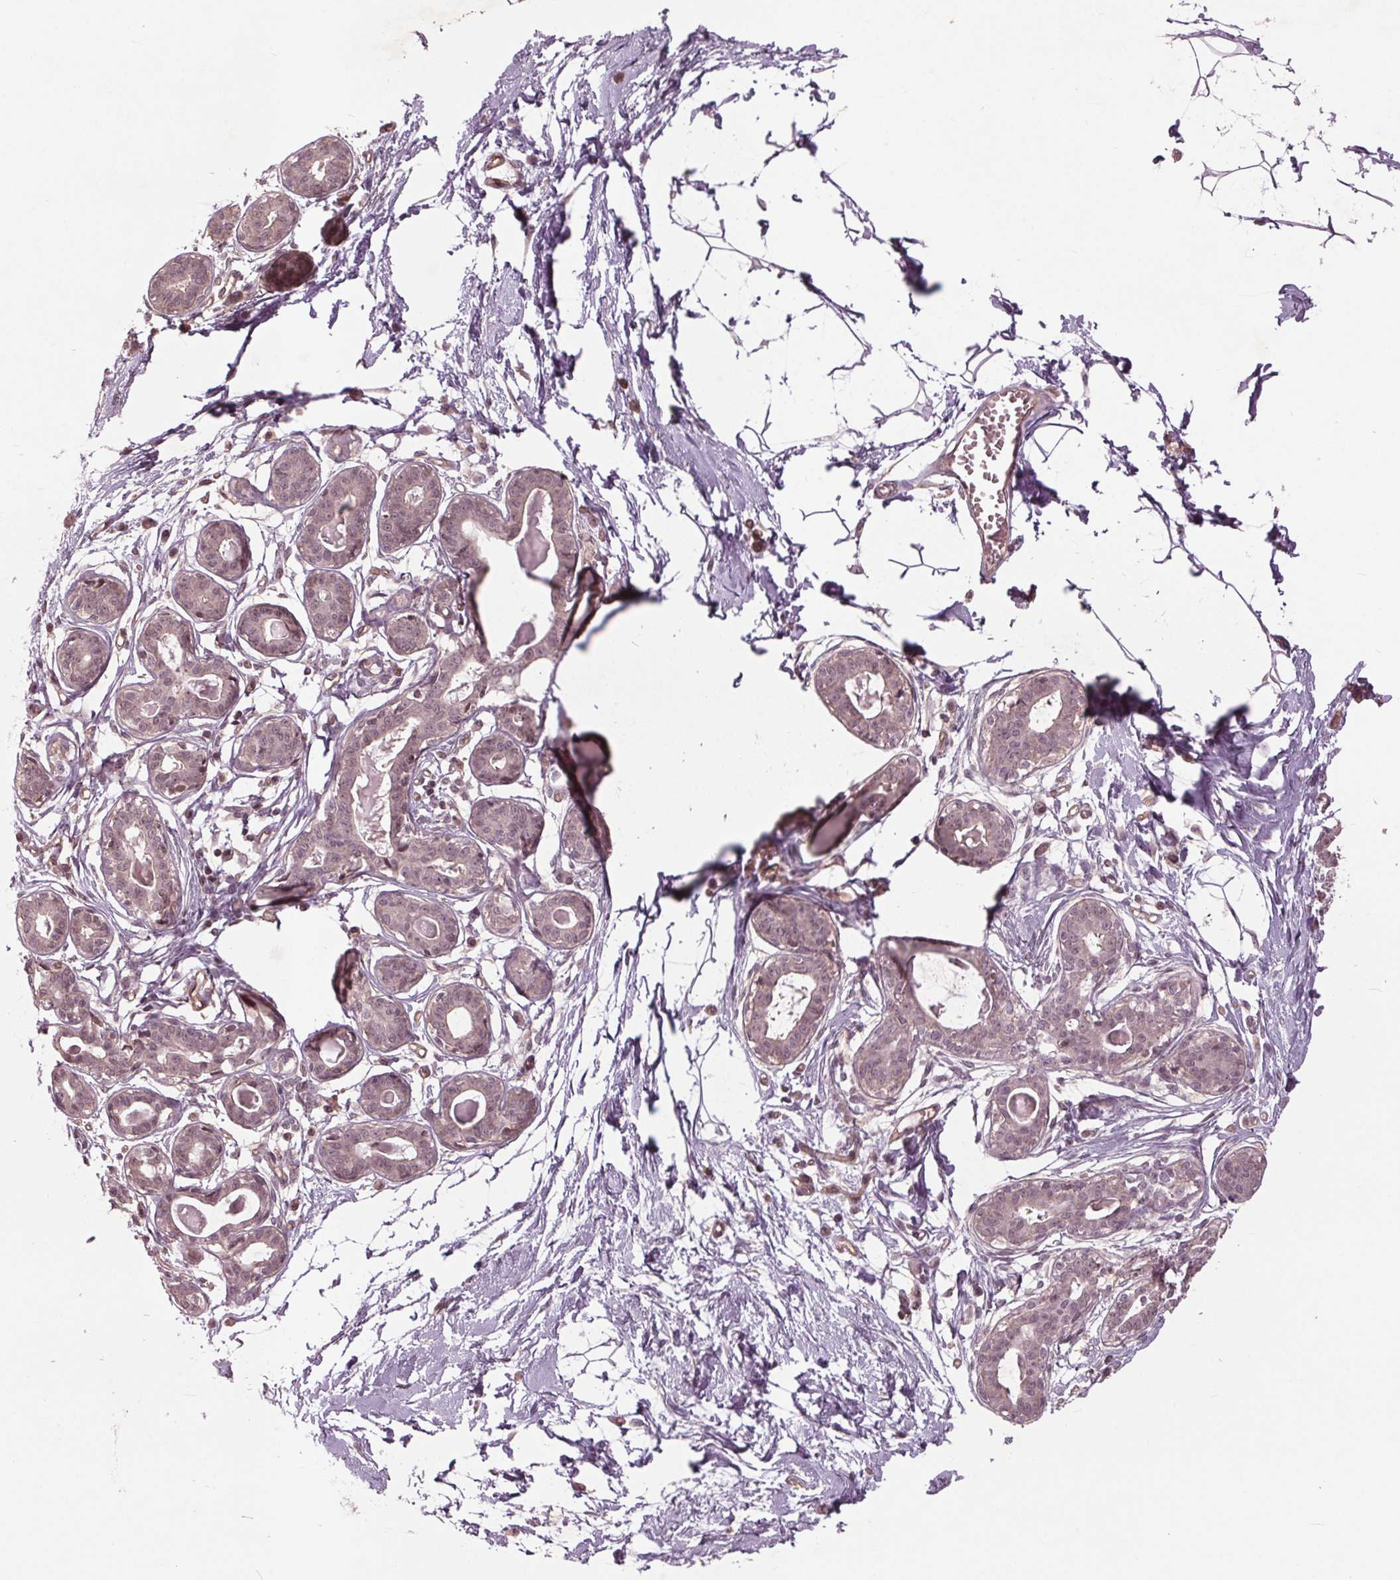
{"staining": {"intensity": "negative", "quantity": "none", "location": "none"}, "tissue": "breast", "cell_type": "Adipocytes", "image_type": "normal", "snomed": [{"axis": "morphology", "description": "Normal tissue, NOS"}, {"axis": "topography", "description": "Breast"}], "caption": "Immunohistochemistry (IHC) histopathology image of unremarkable human breast stained for a protein (brown), which demonstrates no staining in adipocytes.", "gene": "BTBD1", "patient": {"sex": "female", "age": 45}}